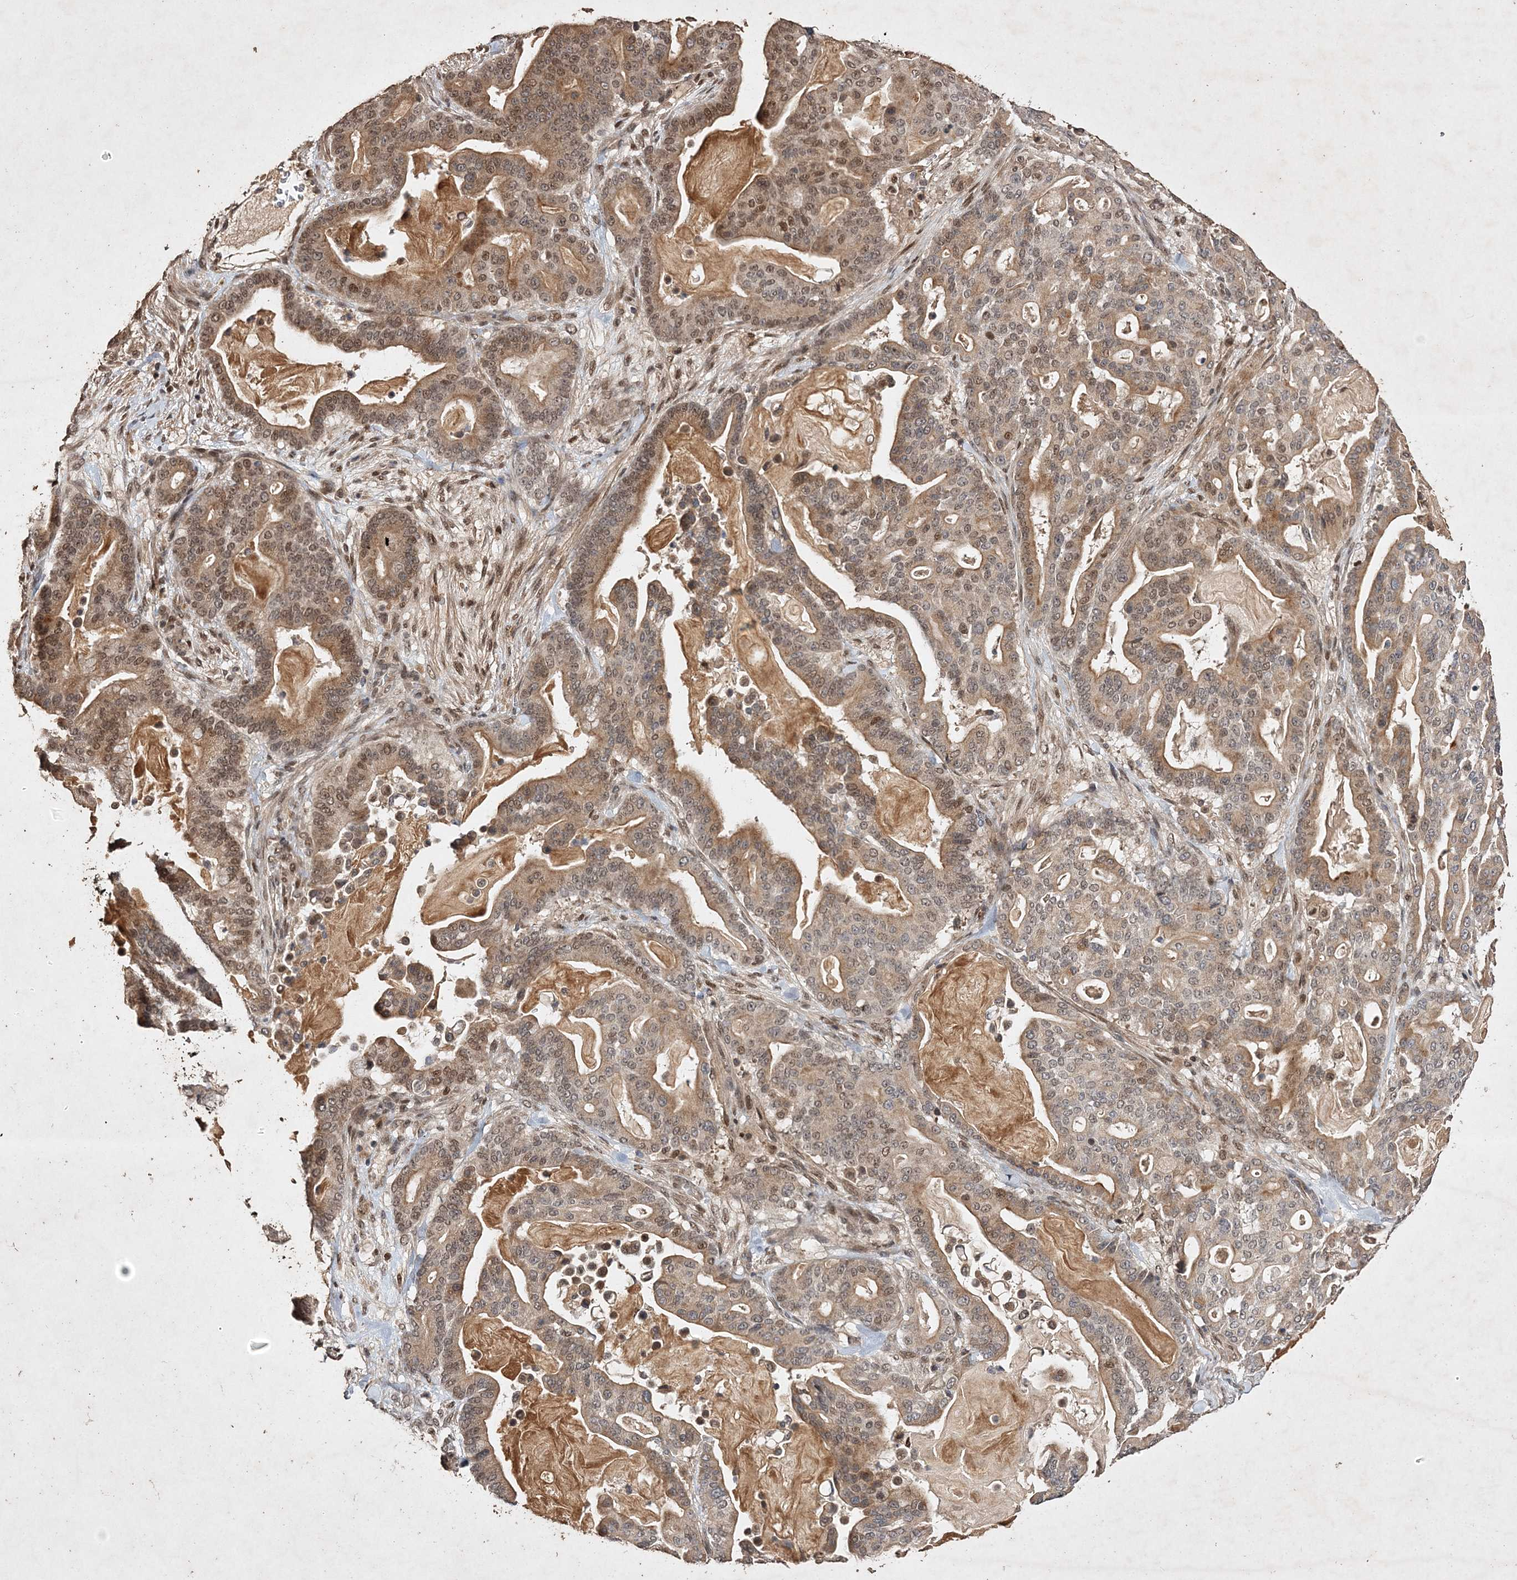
{"staining": {"intensity": "moderate", "quantity": ">75%", "location": "cytoplasmic/membranous,nuclear"}, "tissue": "pancreatic cancer", "cell_type": "Tumor cells", "image_type": "cancer", "snomed": [{"axis": "morphology", "description": "Adenocarcinoma, NOS"}, {"axis": "topography", "description": "Pancreas"}], "caption": "Tumor cells demonstrate moderate cytoplasmic/membranous and nuclear positivity in approximately >75% of cells in adenocarcinoma (pancreatic).", "gene": "C3orf38", "patient": {"sex": "male", "age": 63}}